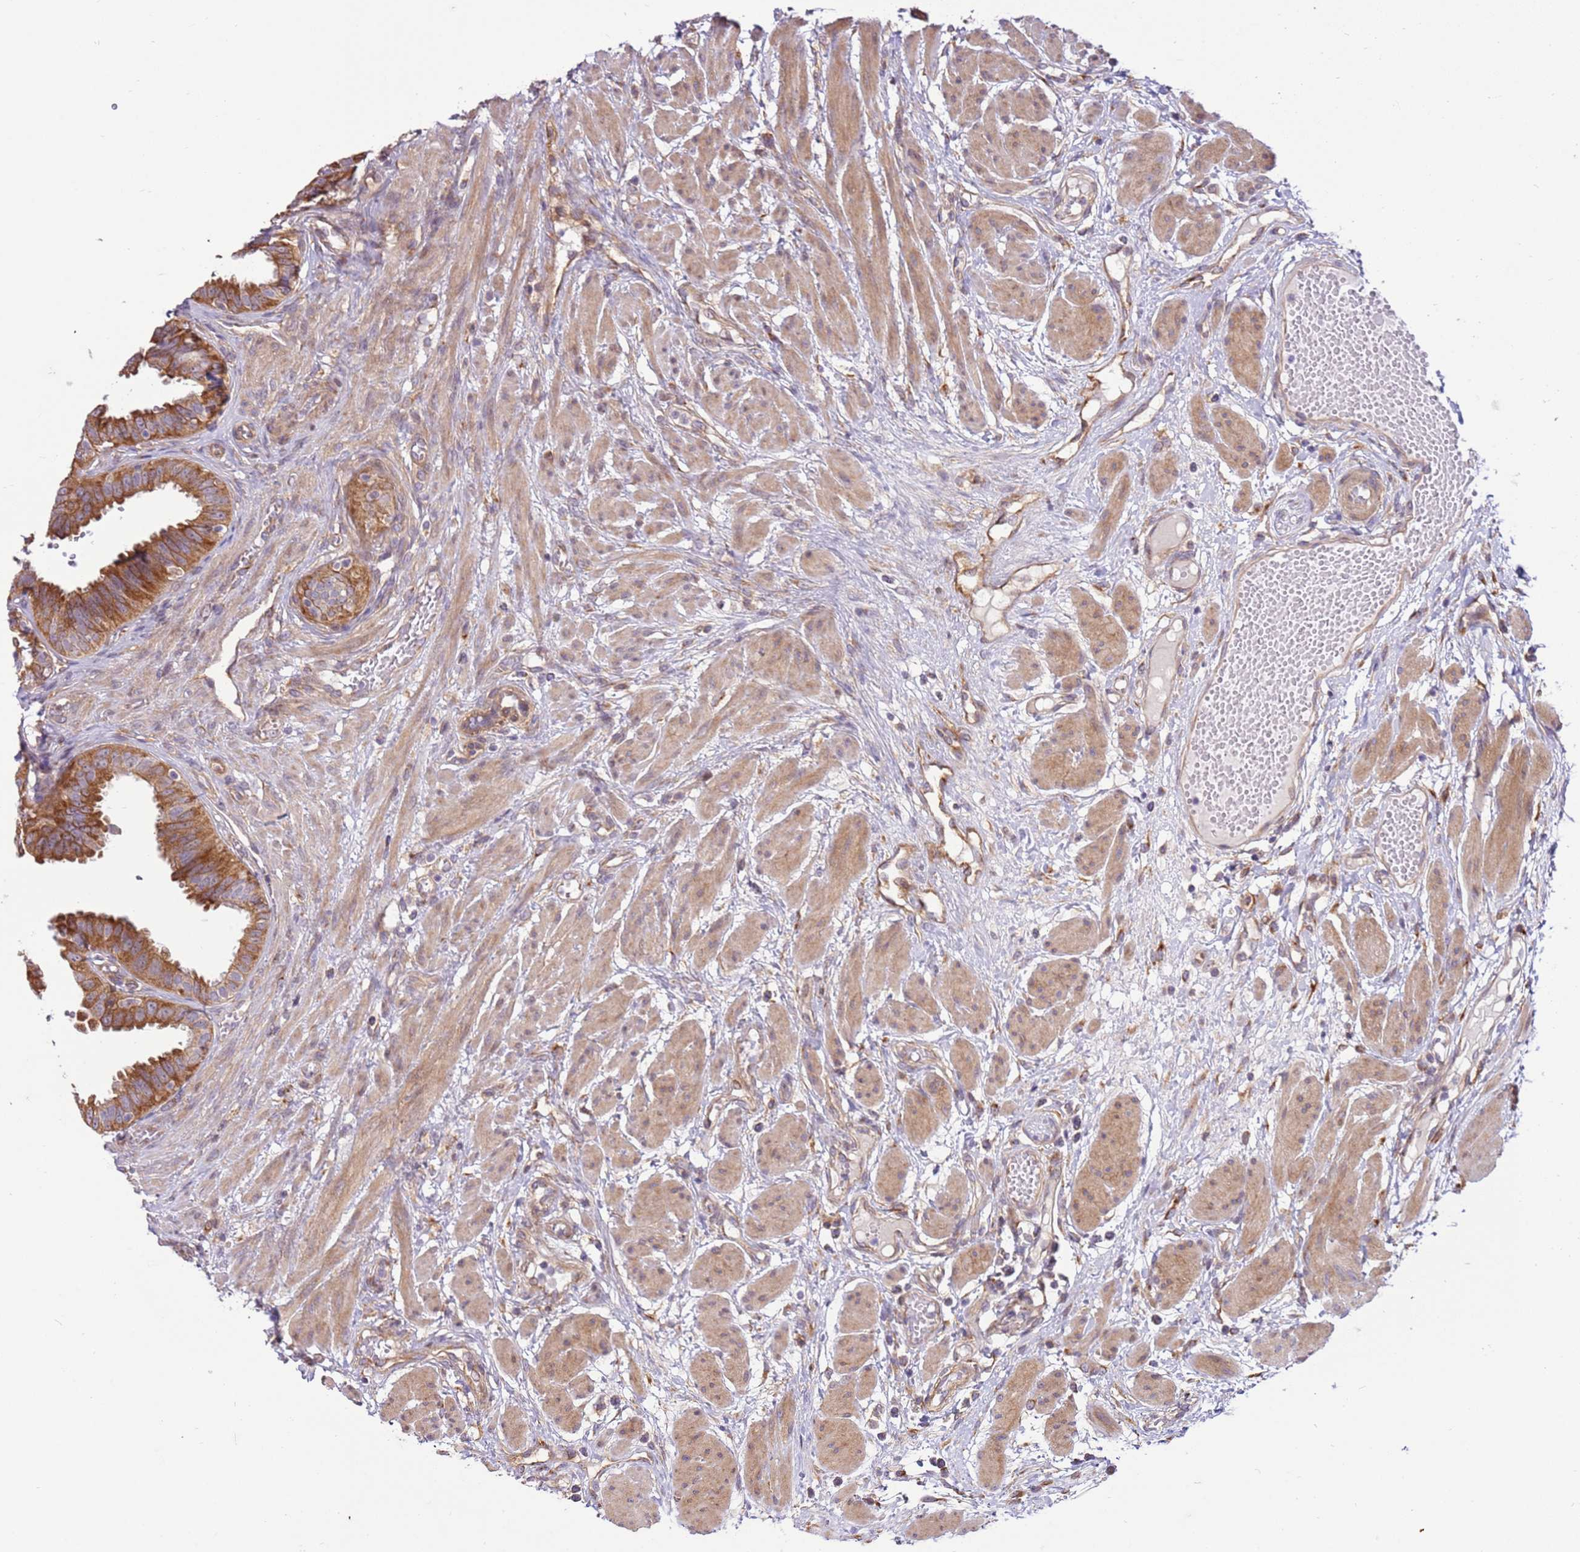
{"staining": {"intensity": "moderate", "quantity": ">75%", "location": "cytoplasmic/membranous"}, "tissue": "fallopian tube", "cell_type": "Glandular cells", "image_type": "normal", "snomed": [{"axis": "morphology", "description": "Normal tissue, NOS"}, {"axis": "topography", "description": "Fallopian tube"}], "caption": "Immunohistochemistry photomicrograph of normal fallopian tube: human fallopian tube stained using IHC exhibits medium levels of moderate protein expression localized specifically in the cytoplasmic/membranous of glandular cells, appearing as a cytoplasmic/membranous brown color.", "gene": "SCARA3", "patient": {"sex": "female", "age": 37}}